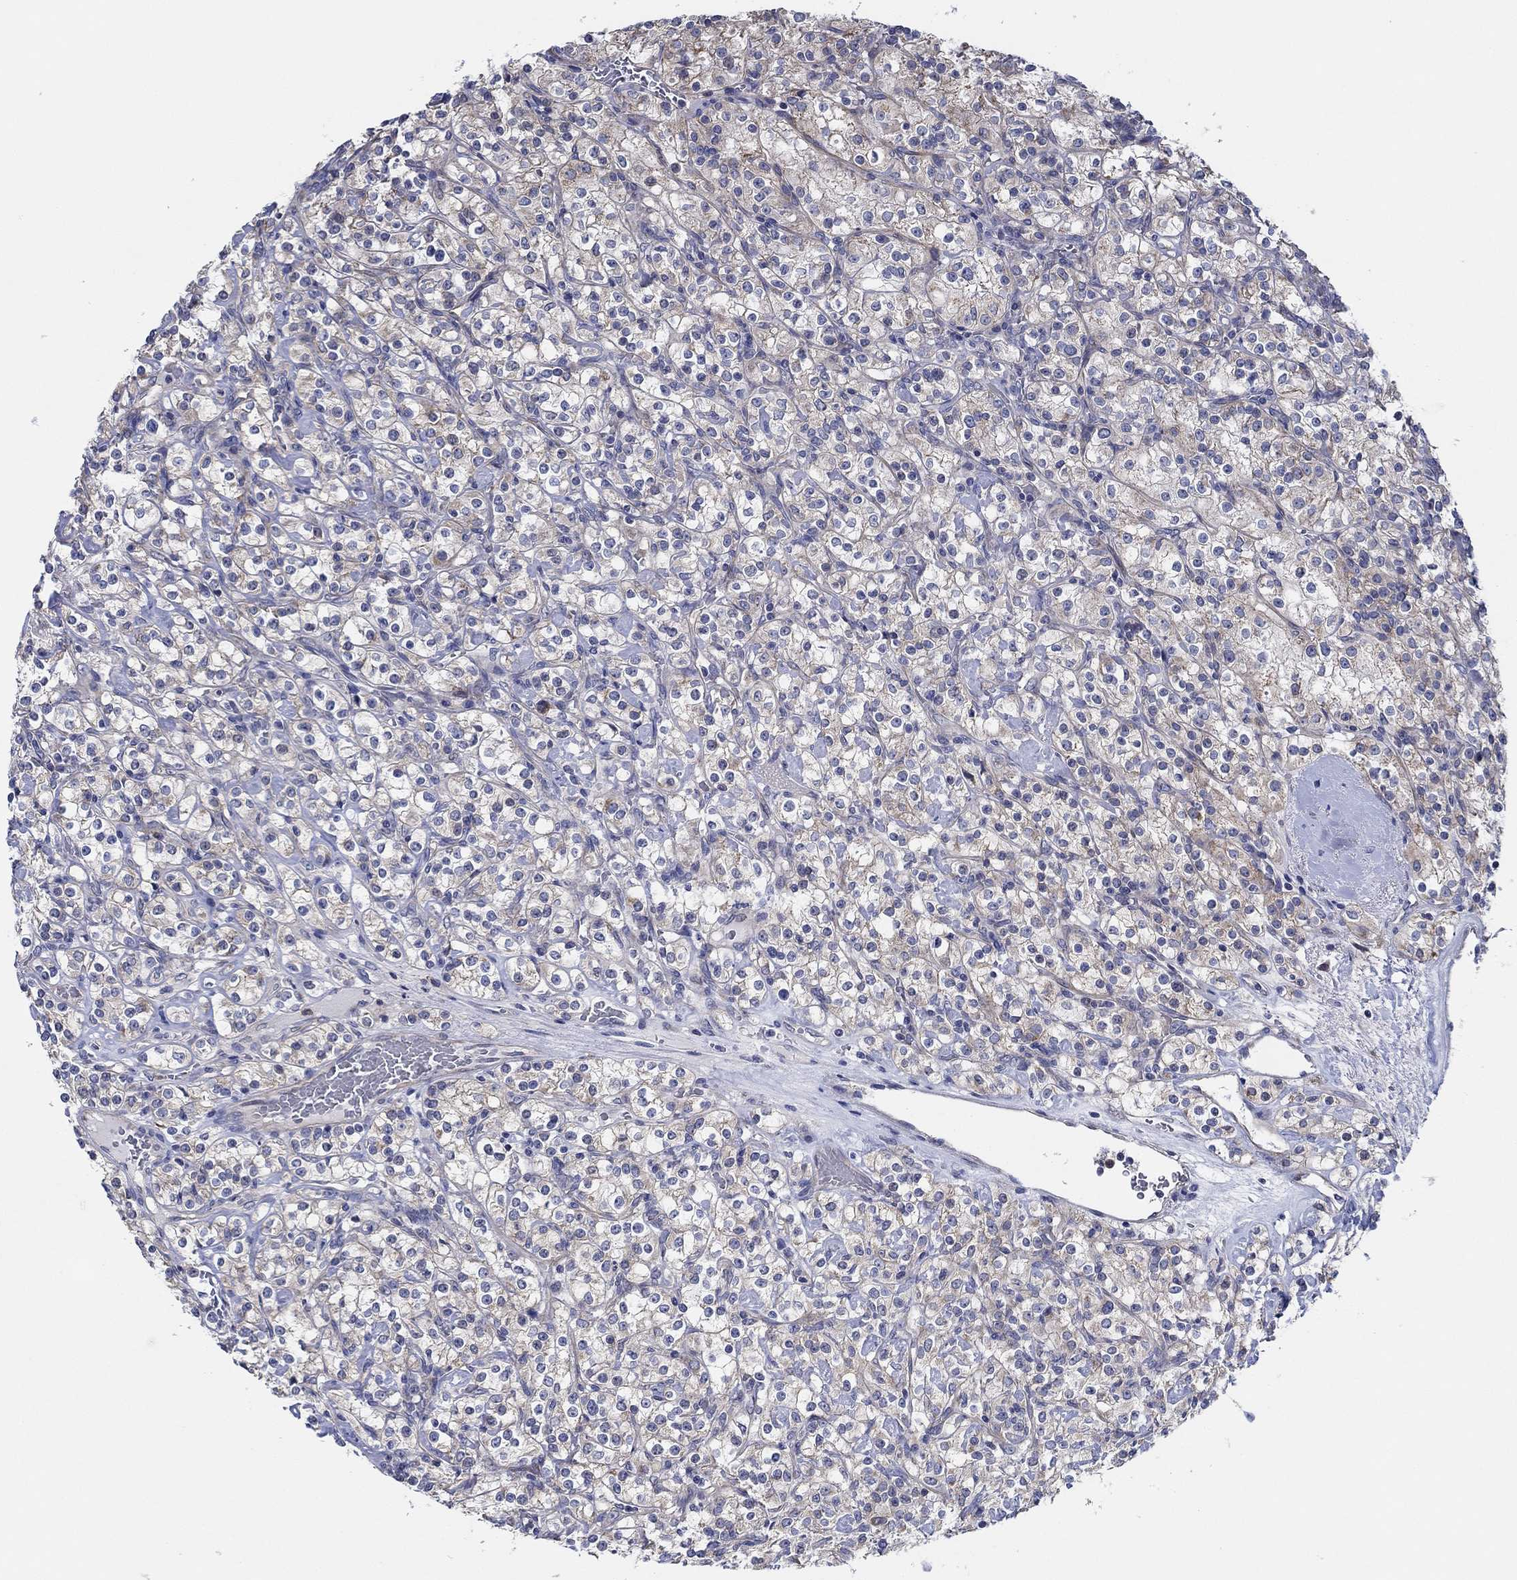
{"staining": {"intensity": "moderate", "quantity": "<25%", "location": "cytoplasmic/membranous"}, "tissue": "renal cancer", "cell_type": "Tumor cells", "image_type": "cancer", "snomed": [{"axis": "morphology", "description": "Adenocarcinoma, NOS"}, {"axis": "topography", "description": "Kidney"}], "caption": "Human renal cancer (adenocarcinoma) stained for a protein (brown) displays moderate cytoplasmic/membranous positive staining in approximately <25% of tumor cells.", "gene": "CFAP61", "patient": {"sex": "male", "age": 77}}